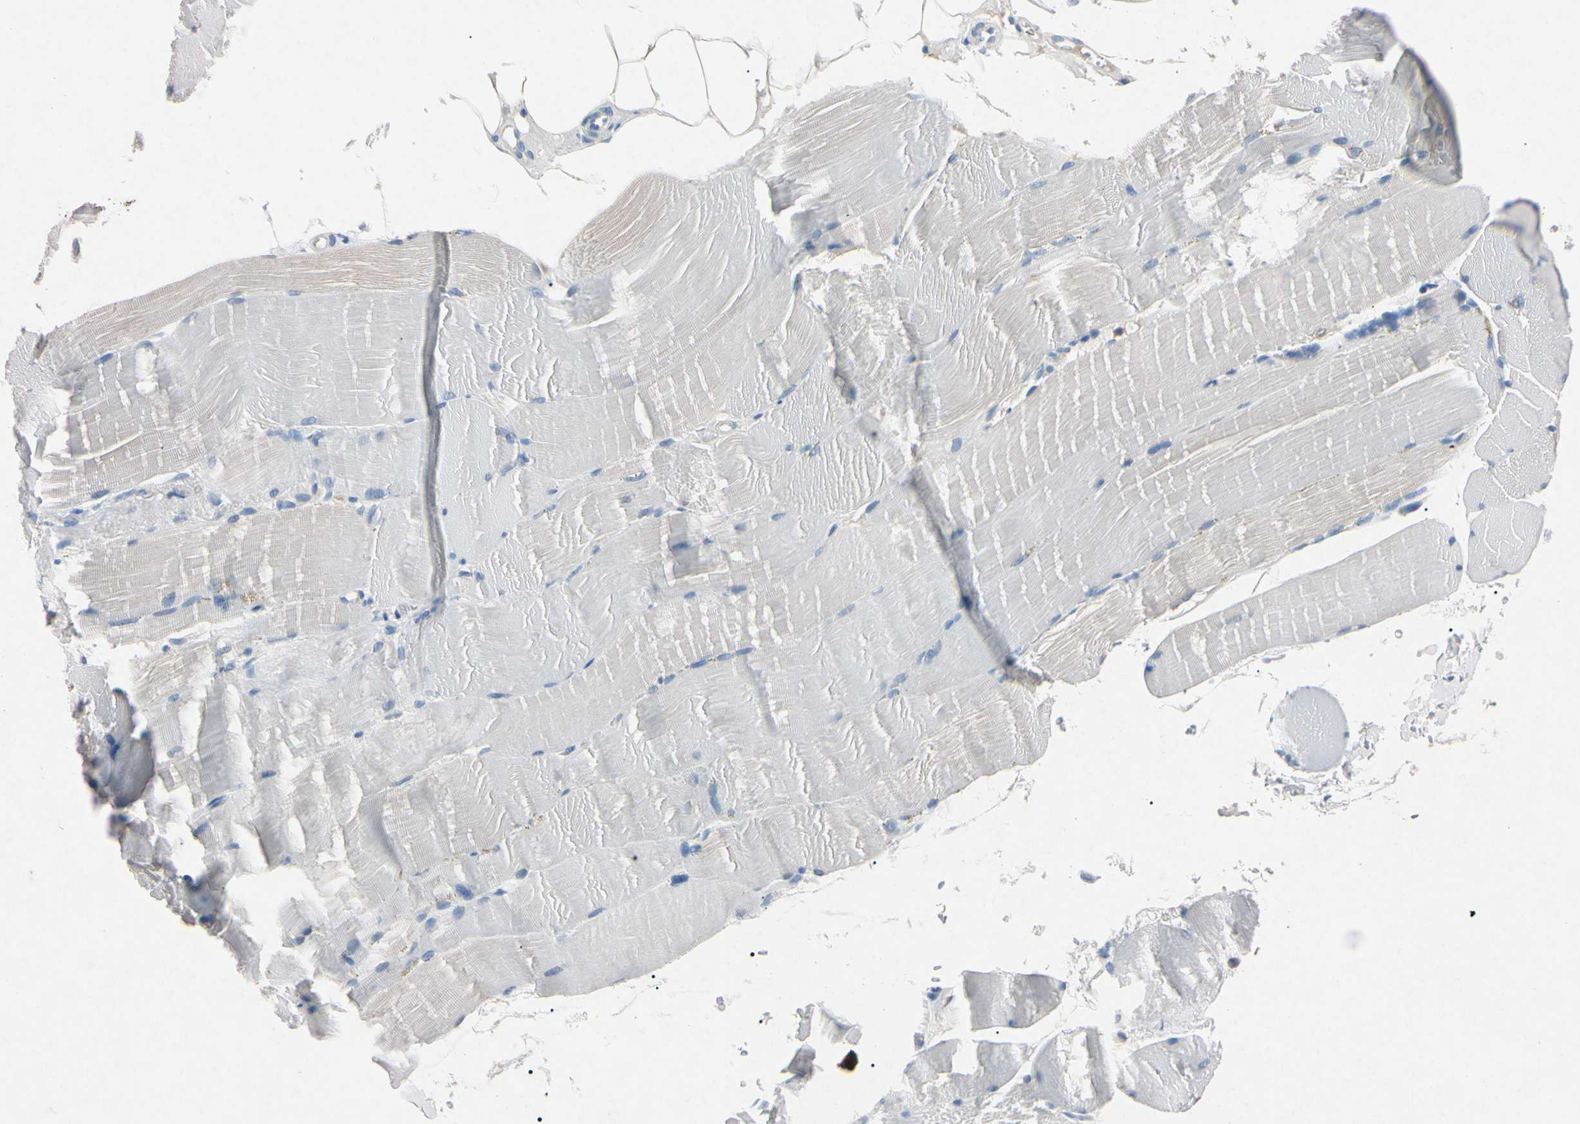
{"staining": {"intensity": "negative", "quantity": "none", "location": "none"}, "tissue": "skeletal muscle", "cell_type": "Myocytes", "image_type": "normal", "snomed": [{"axis": "morphology", "description": "Normal tissue, NOS"}, {"axis": "topography", "description": "Skin"}, {"axis": "topography", "description": "Skeletal muscle"}], "caption": "An IHC micrograph of normal skeletal muscle is shown. There is no staining in myocytes of skeletal muscle. (Brightfield microscopy of DAB (3,3'-diaminobenzidine) IHC at high magnification).", "gene": "ELN", "patient": {"sex": "male", "age": 83}}